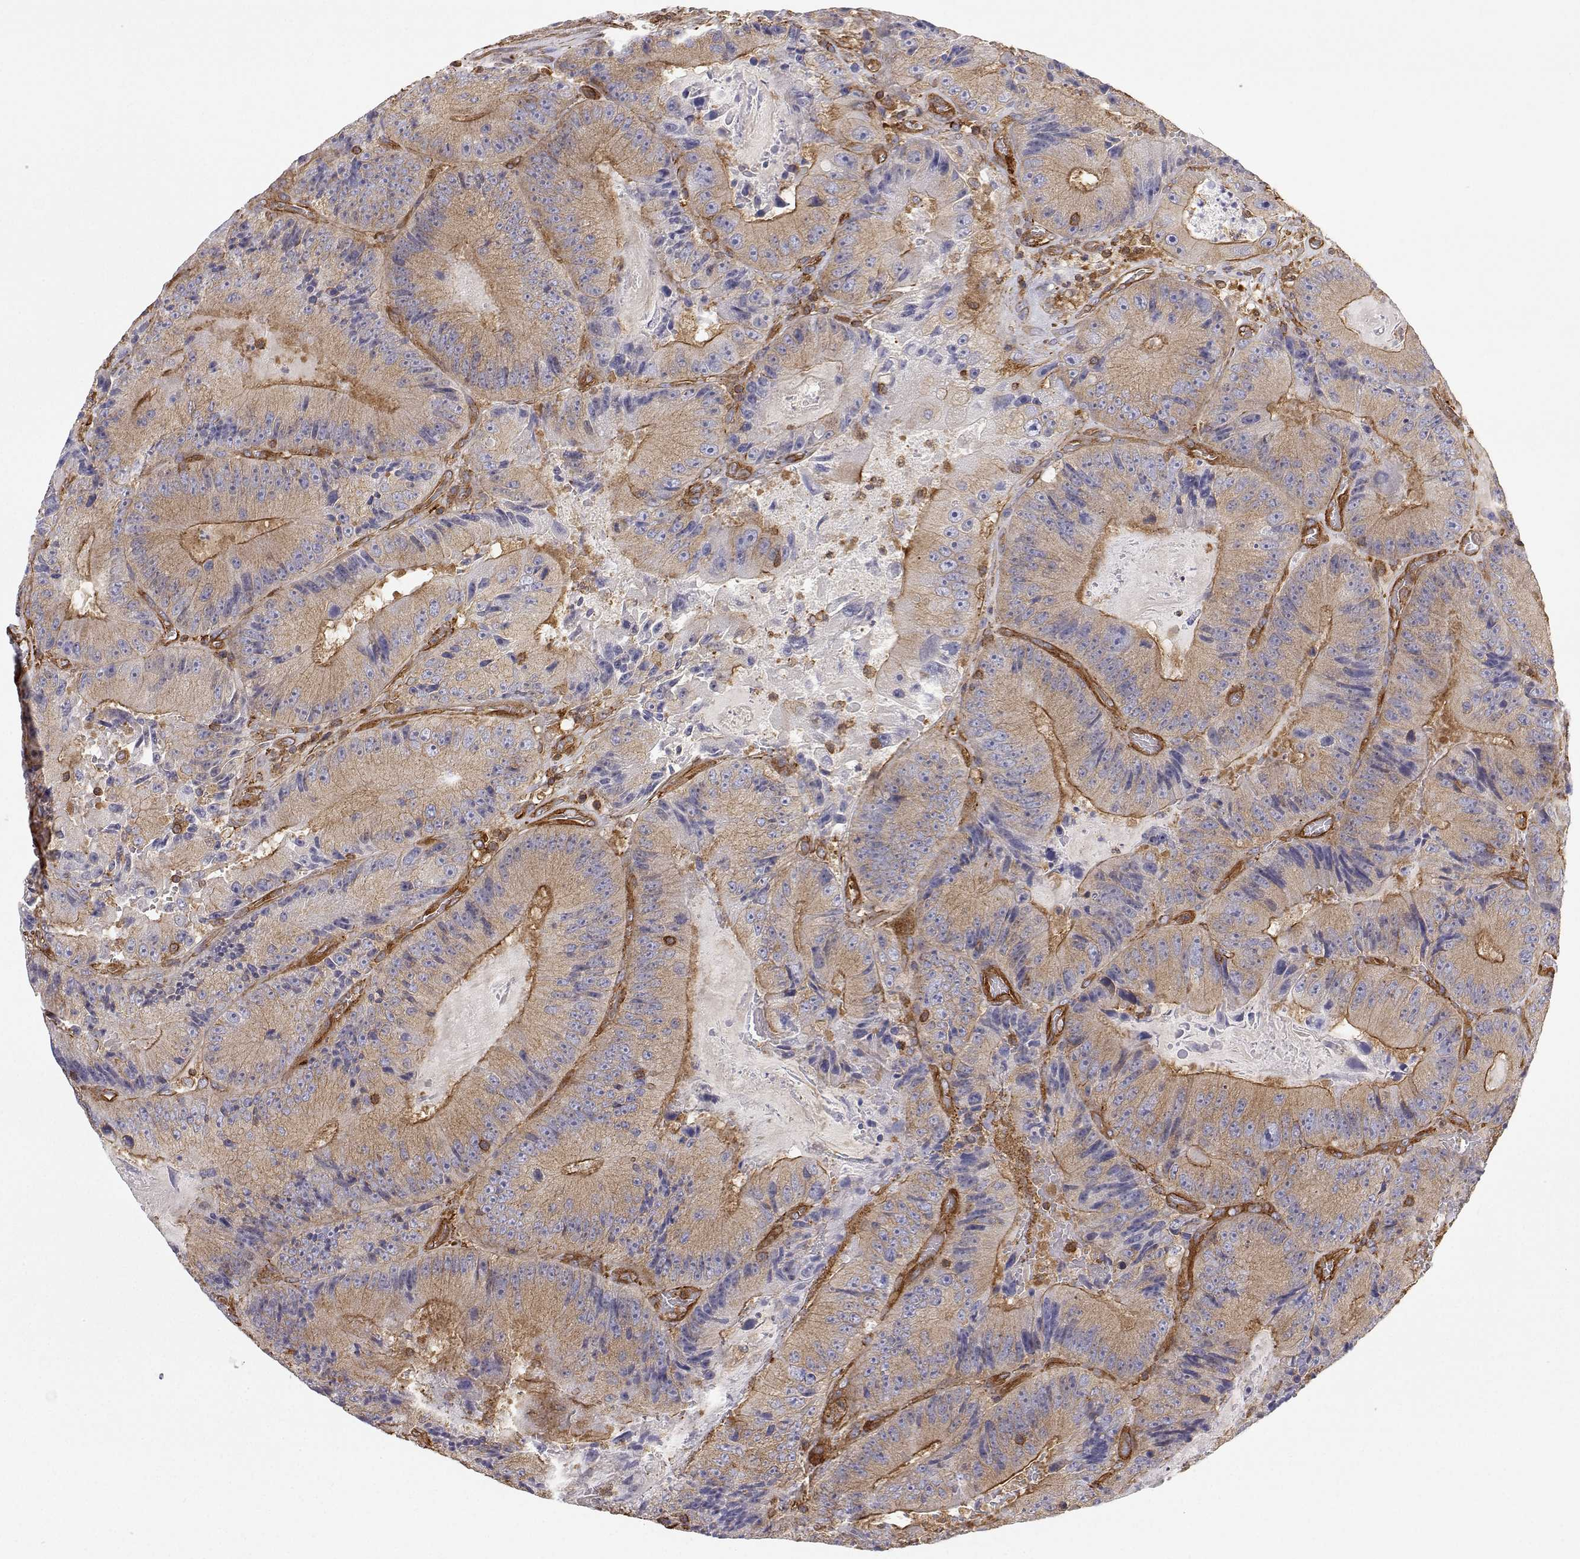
{"staining": {"intensity": "moderate", "quantity": "25%-75%", "location": "cytoplasmic/membranous"}, "tissue": "colorectal cancer", "cell_type": "Tumor cells", "image_type": "cancer", "snomed": [{"axis": "morphology", "description": "Adenocarcinoma, NOS"}, {"axis": "topography", "description": "Colon"}], "caption": "The image displays a brown stain indicating the presence of a protein in the cytoplasmic/membranous of tumor cells in colorectal cancer.", "gene": "MYH9", "patient": {"sex": "female", "age": 86}}